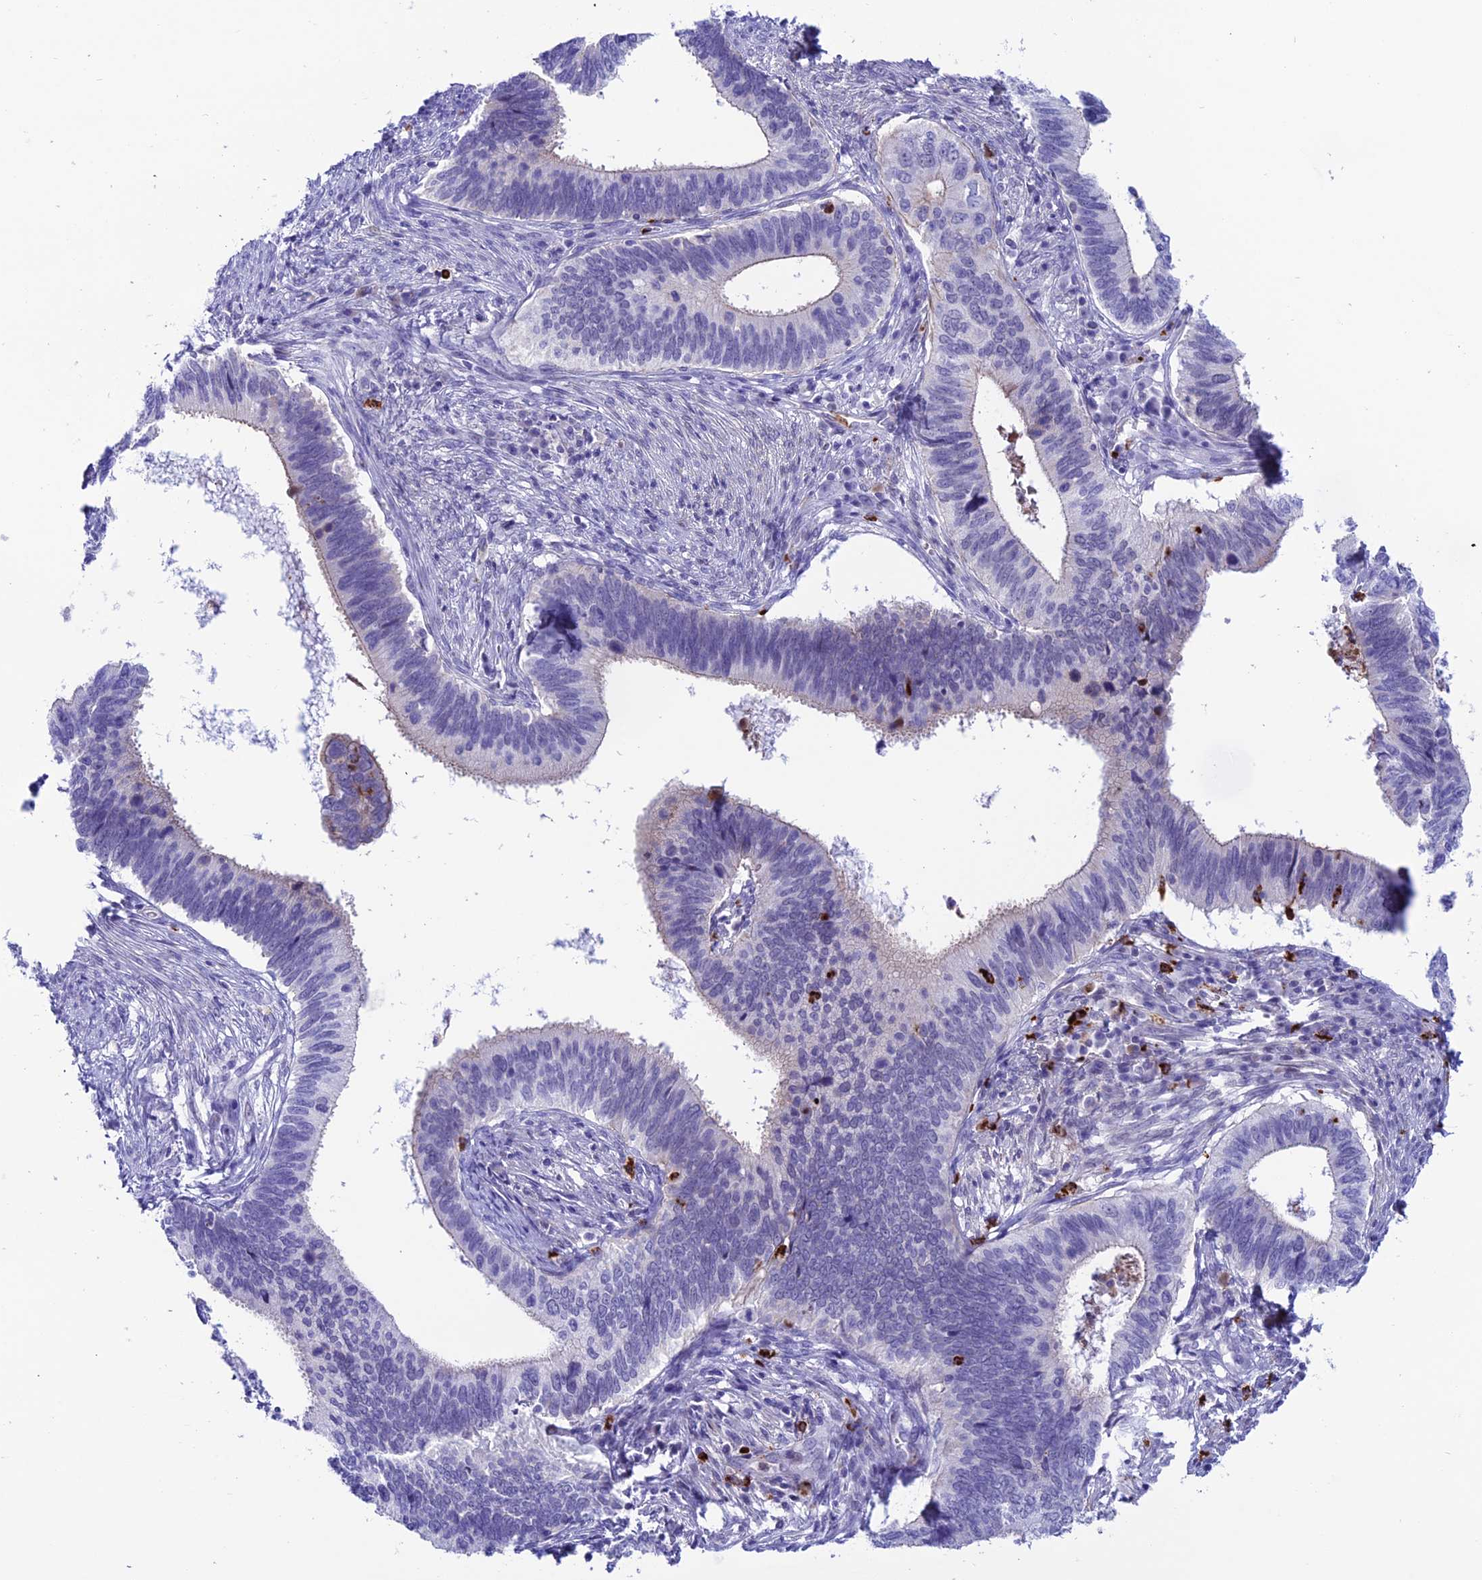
{"staining": {"intensity": "negative", "quantity": "none", "location": "none"}, "tissue": "cervical cancer", "cell_type": "Tumor cells", "image_type": "cancer", "snomed": [{"axis": "morphology", "description": "Adenocarcinoma, NOS"}, {"axis": "topography", "description": "Cervix"}], "caption": "Tumor cells show no significant protein staining in adenocarcinoma (cervical).", "gene": "COL6A6", "patient": {"sex": "female", "age": 42}}